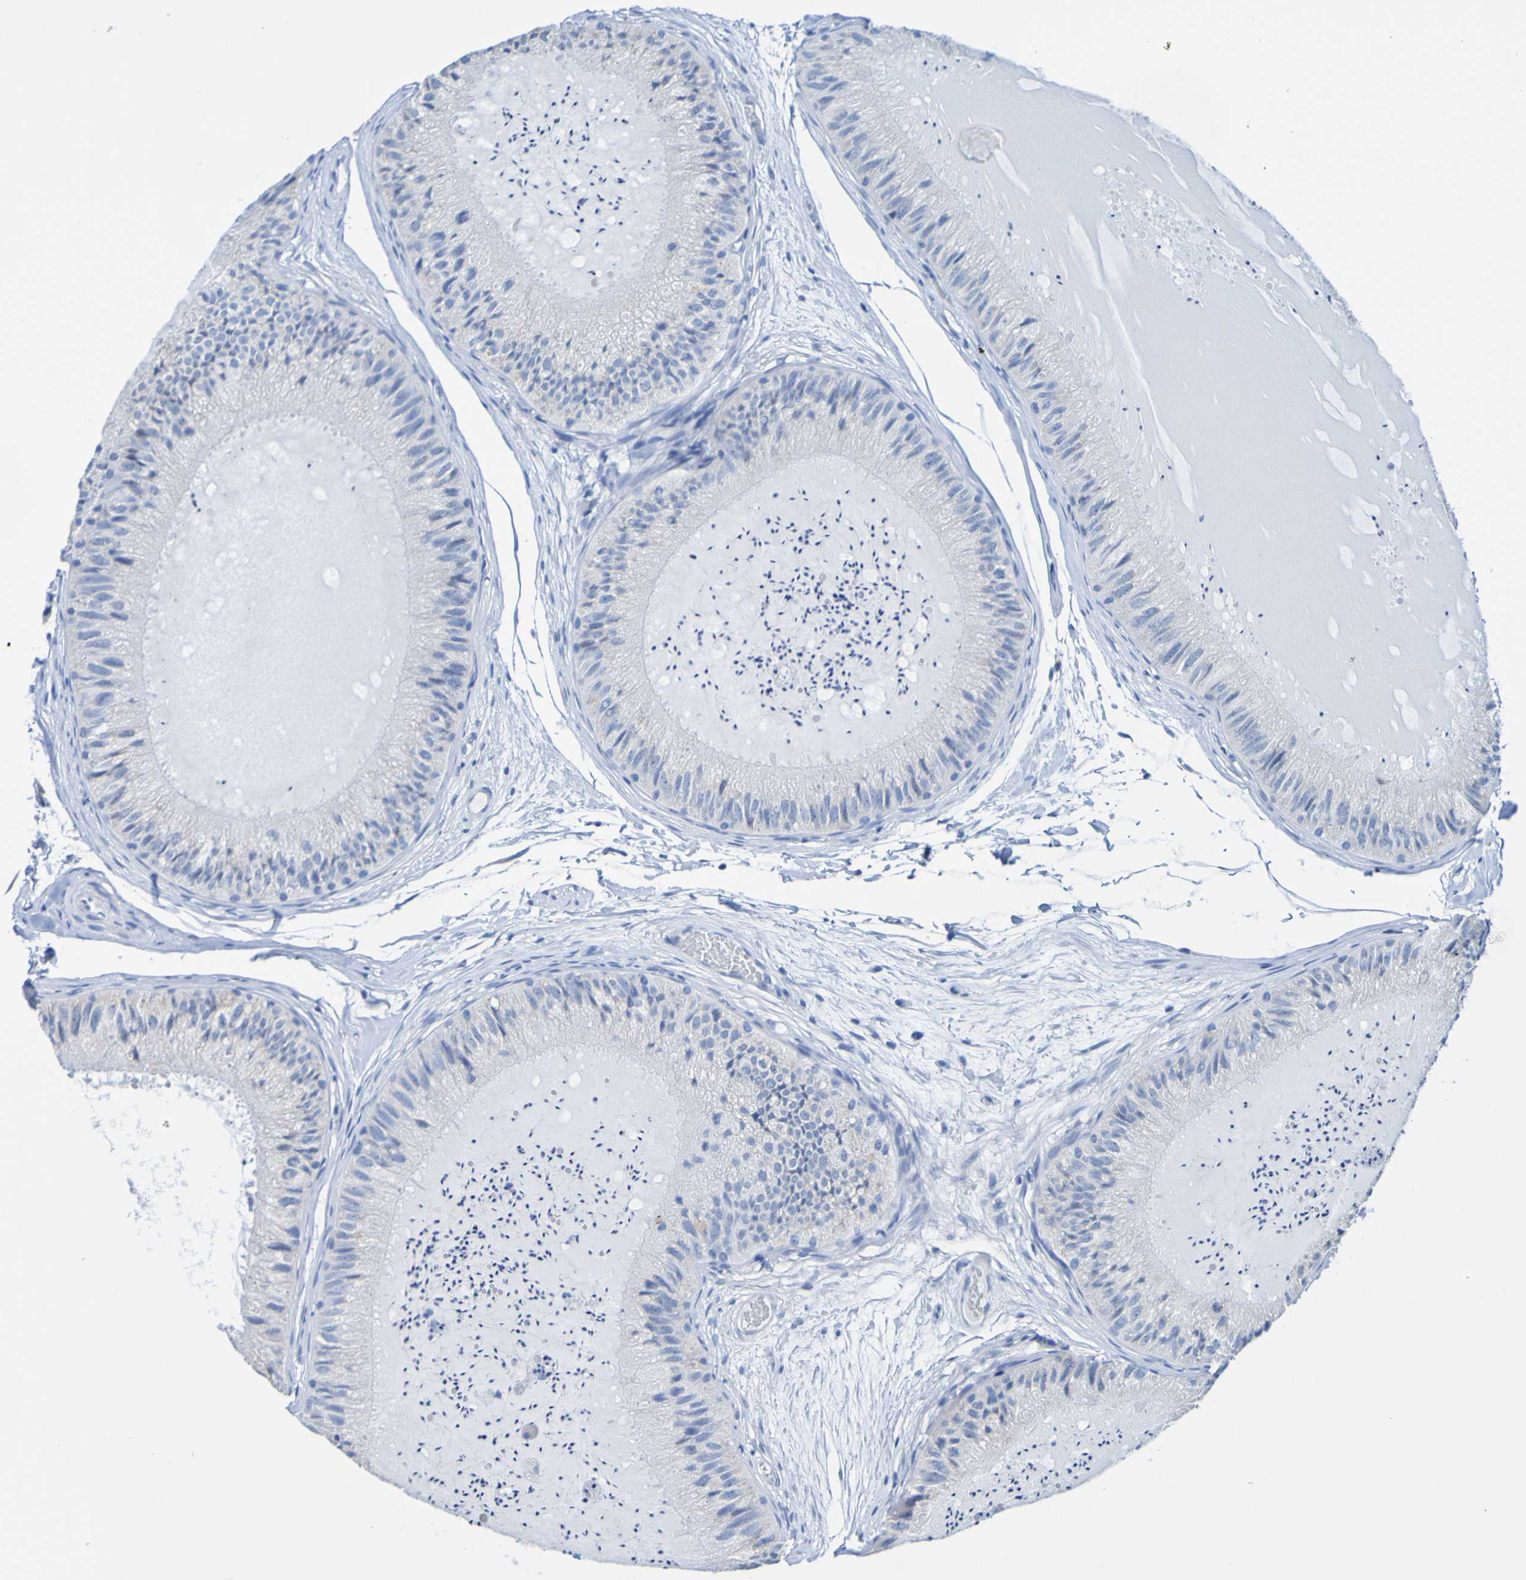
{"staining": {"intensity": "negative", "quantity": "none", "location": "none"}, "tissue": "epididymis", "cell_type": "Glandular cells", "image_type": "normal", "snomed": [{"axis": "morphology", "description": "Normal tissue, NOS"}, {"axis": "topography", "description": "Epididymis"}], "caption": "Human epididymis stained for a protein using IHC demonstrates no expression in glandular cells.", "gene": "ACMSD", "patient": {"sex": "male", "age": 31}}